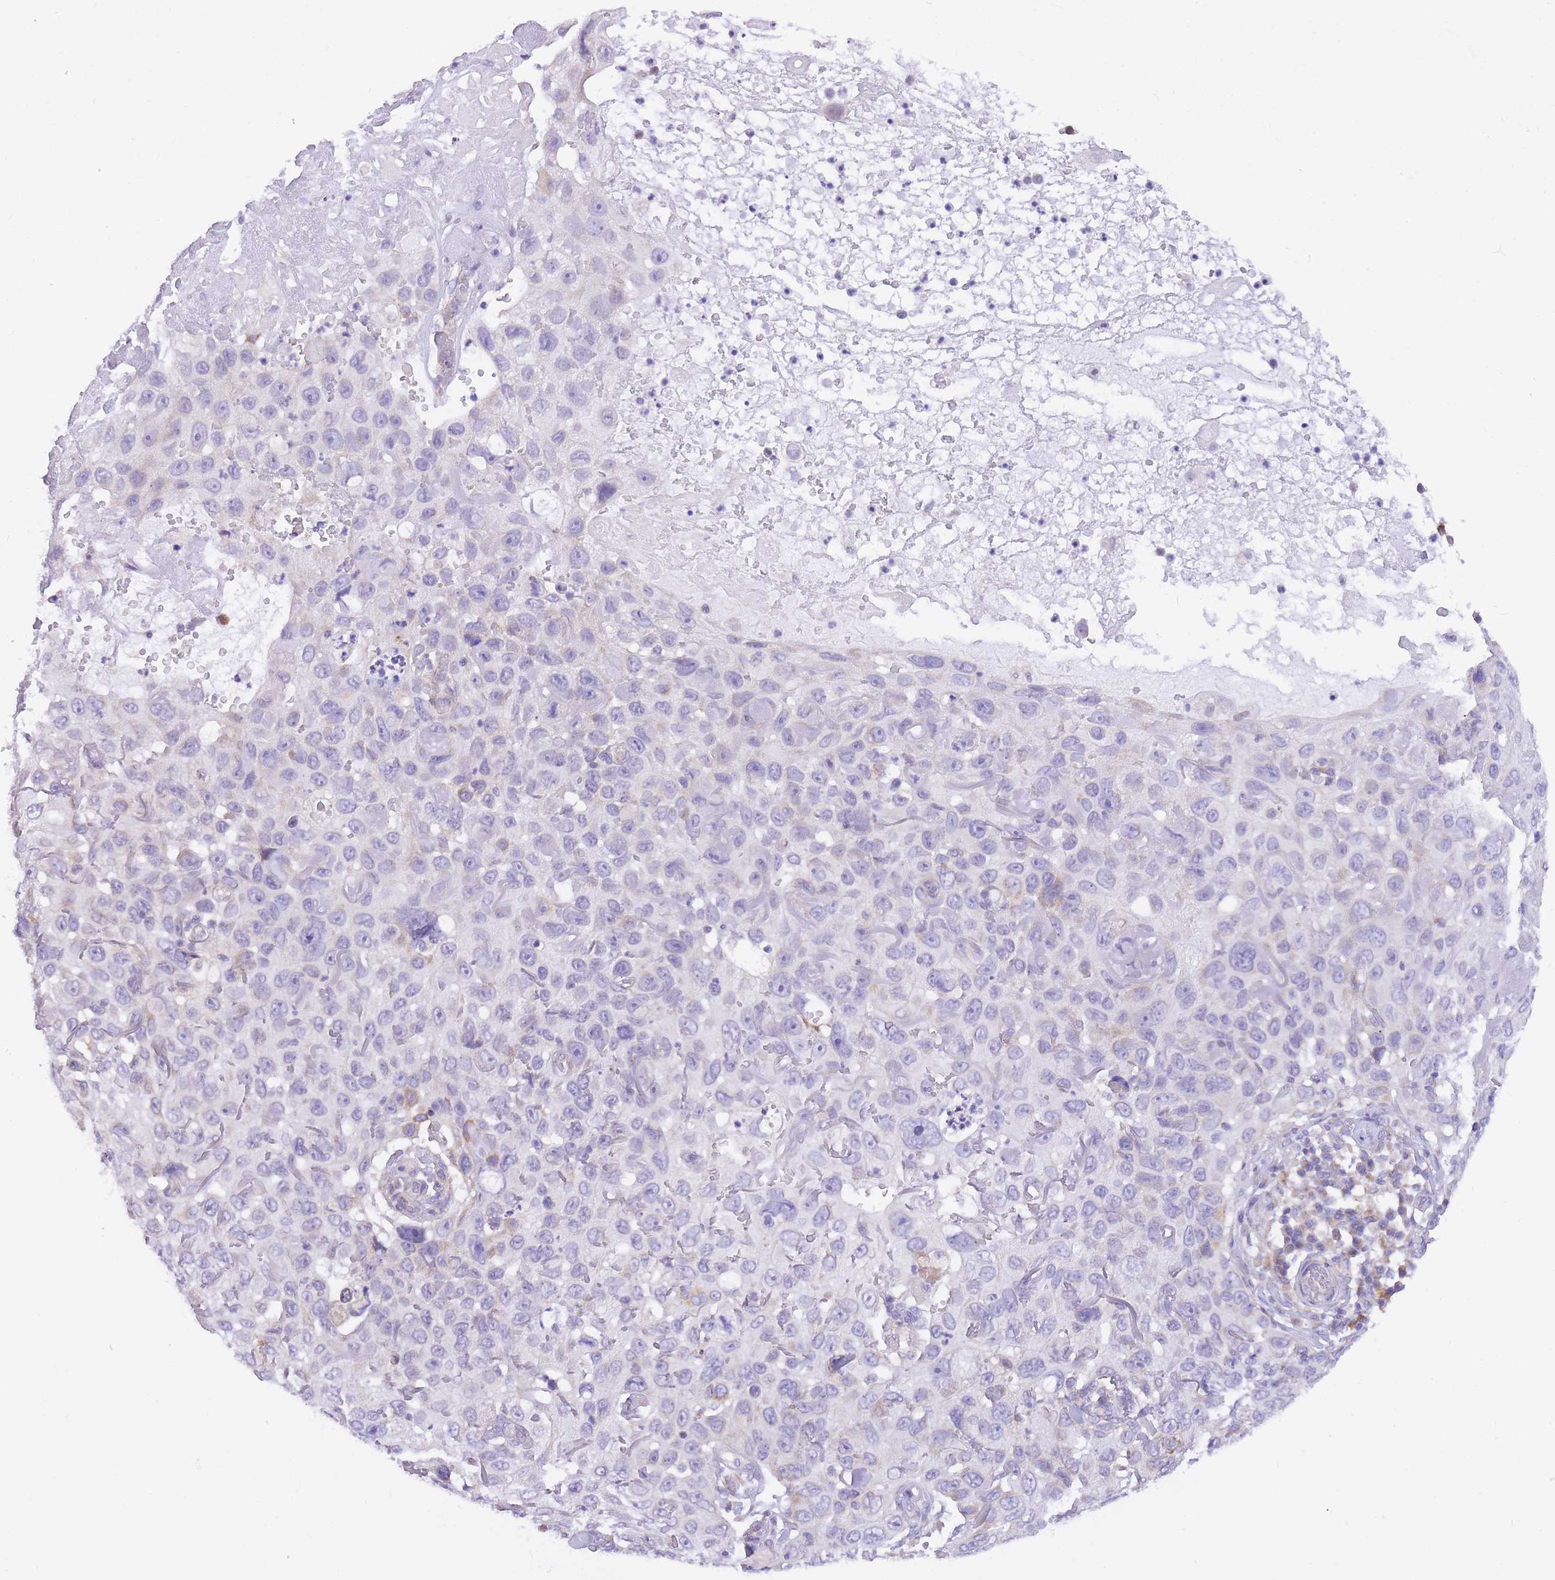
{"staining": {"intensity": "negative", "quantity": "none", "location": "none"}, "tissue": "skin cancer", "cell_type": "Tumor cells", "image_type": "cancer", "snomed": [{"axis": "morphology", "description": "Squamous cell carcinoma in situ, NOS"}, {"axis": "morphology", "description": "Squamous cell carcinoma, NOS"}, {"axis": "topography", "description": "Skin"}], "caption": "Immunohistochemistry (IHC) micrograph of squamous cell carcinoma (skin) stained for a protein (brown), which shows no expression in tumor cells.", "gene": "TOPAZ1", "patient": {"sex": "male", "age": 93}}